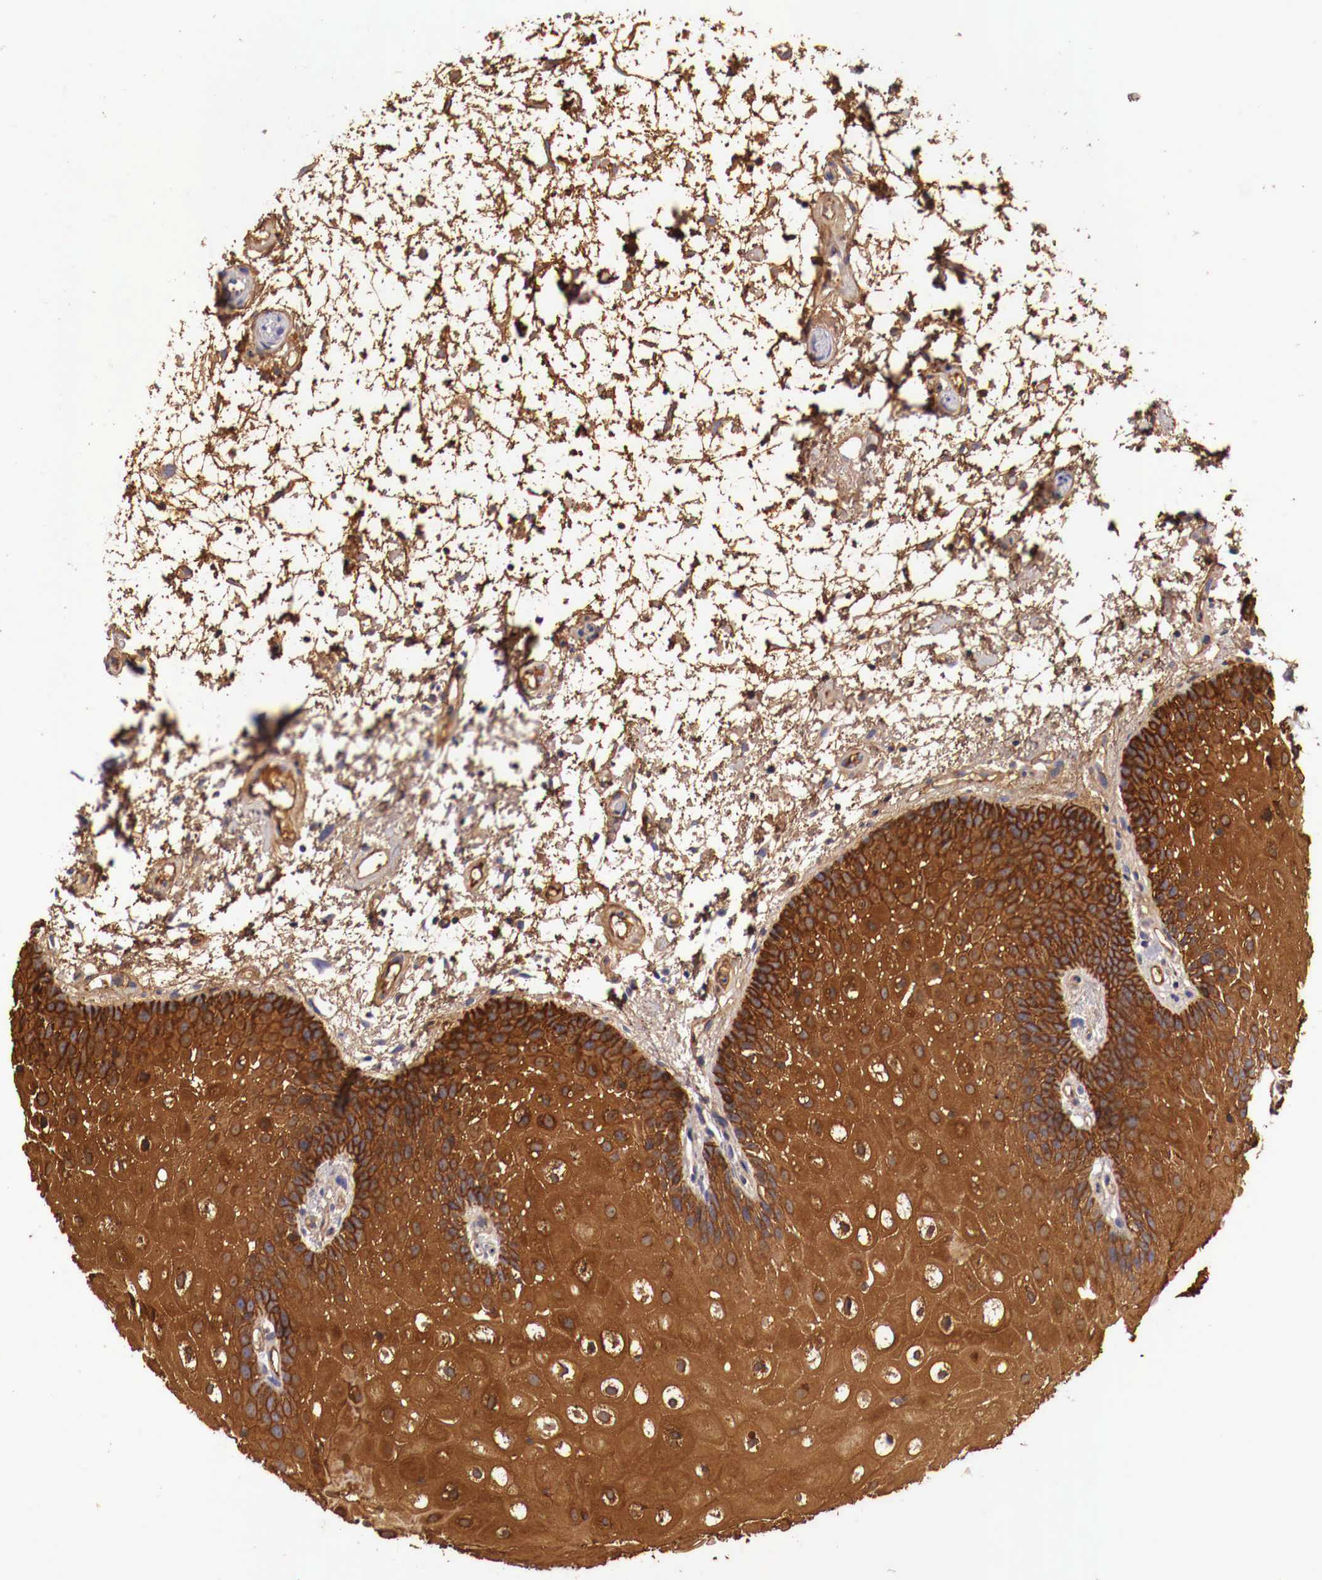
{"staining": {"intensity": "strong", "quantity": ">75%", "location": "cytoplasmic/membranous"}, "tissue": "oral mucosa", "cell_type": "Squamous epithelial cells", "image_type": "normal", "snomed": [{"axis": "morphology", "description": "Normal tissue, NOS"}, {"axis": "topography", "description": "Oral tissue"}], "caption": "IHC histopathology image of normal oral mucosa: oral mucosa stained using IHC shows high levels of strong protein expression localized specifically in the cytoplasmic/membranous of squamous epithelial cells, appearing as a cytoplasmic/membranous brown color.", "gene": "PITPNA", "patient": {"sex": "female", "age": 79}}